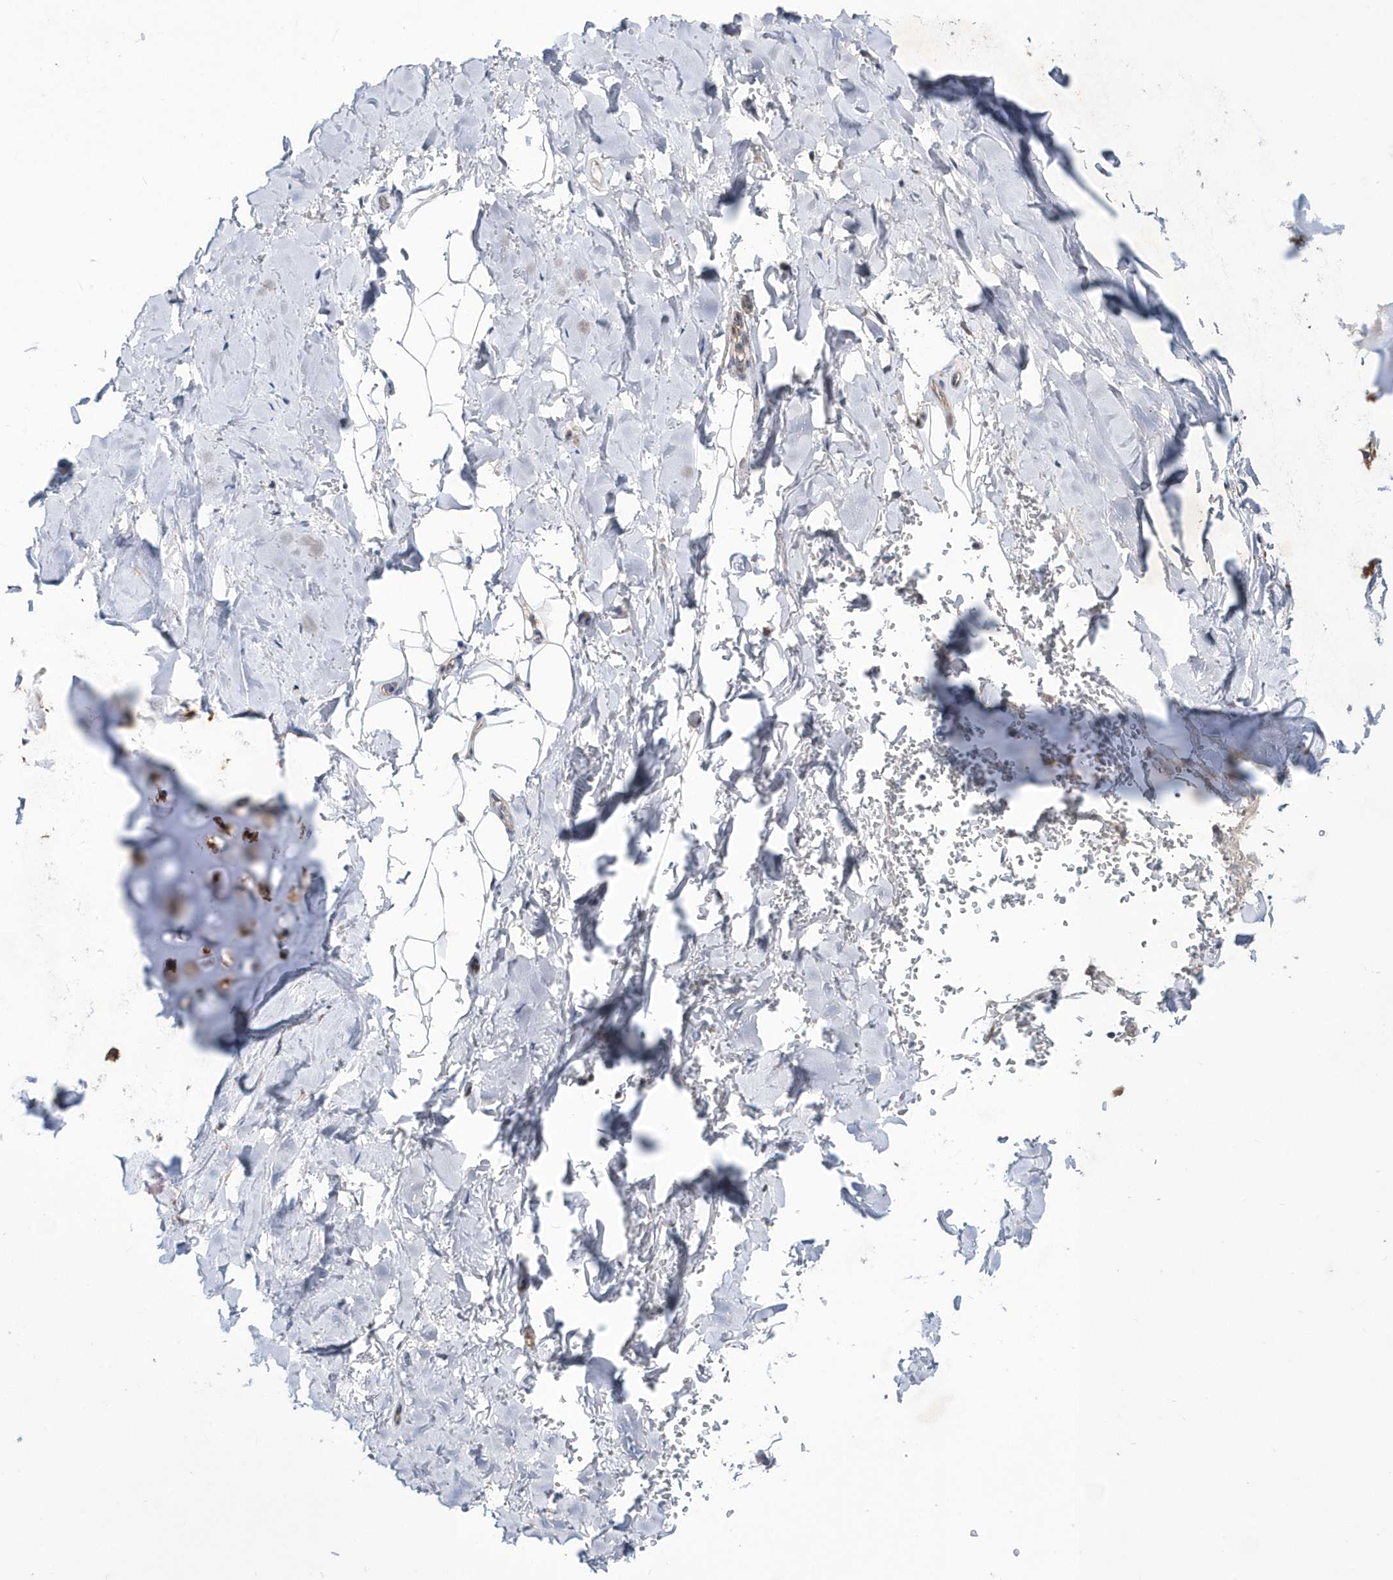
{"staining": {"intensity": "negative", "quantity": "none", "location": "none"}, "tissue": "adipose tissue", "cell_type": "Adipocytes", "image_type": "normal", "snomed": [{"axis": "morphology", "description": "Normal tissue, NOS"}, {"axis": "topography", "description": "Cartilage tissue"}], "caption": "Immunohistochemistry (IHC) image of unremarkable adipose tissue: human adipose tissue stained with DAB (3,3'-diaminobenzidine) demonstrates no significant protein expression in adipocytes. (Brightfield microscopy of DAB immunohistochemistry at high magnification).", "gene": "DSPP", "patient": {"sex": "female", "age": 63}}